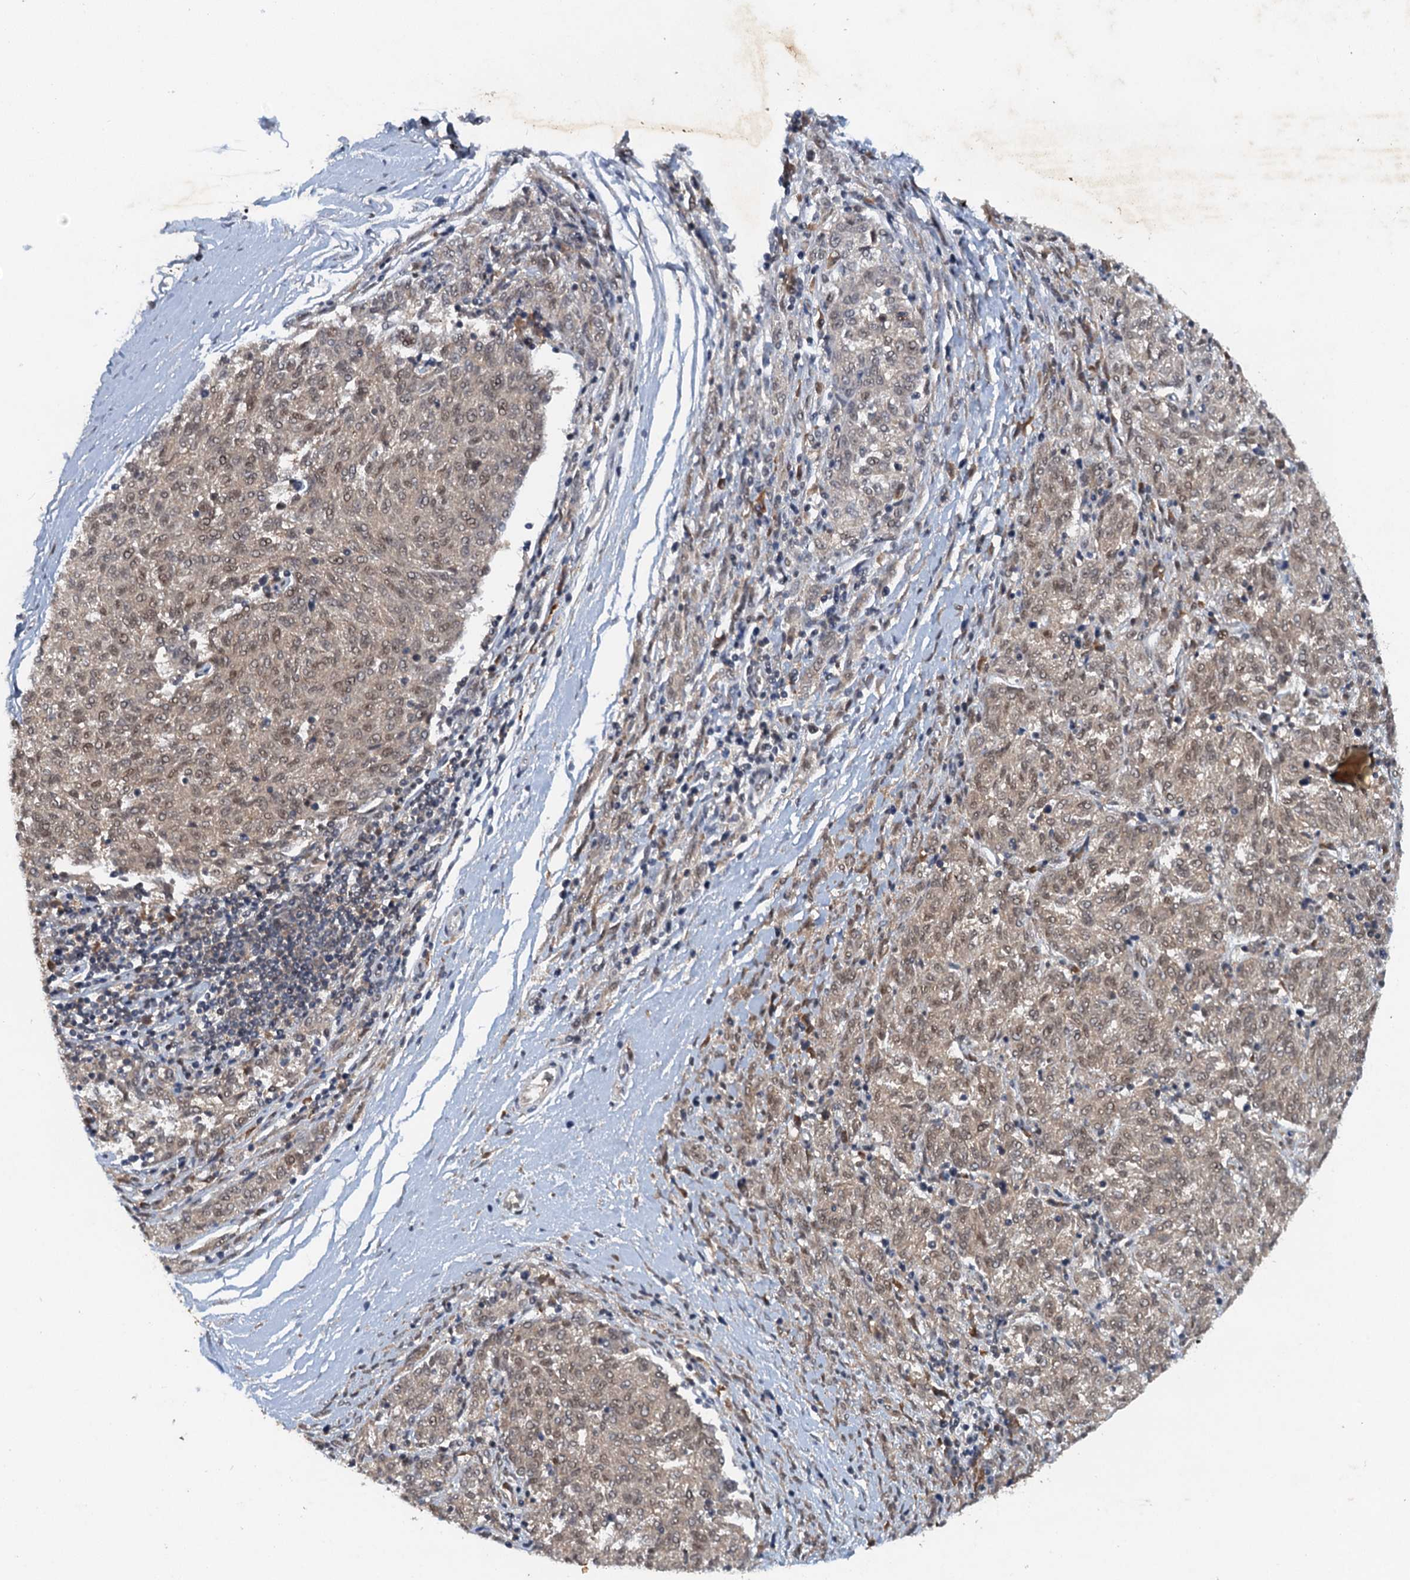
{"staining": {"intensity": "moderate", "quantity": ">75%", "location": "cytoplasmic/membranous,nuclear"}, "tissue": "melanoma", "cell_type": "Tumor cells", "image_type": "cancer", "snomed": [{"axis": "morphology", "description": "Malignant melanoma, NOS"}, {"axis": "topography", "description": "Skin"}], "caption": "Tumor cells reveal medium levels of moderate cytoplasmic/membranous and nuclear staining in about >75% of cells in human melanoma. Nuclei are stained in blue.", "gene": "CSTF3", "patient": {"sex": "female", "age": 72}}